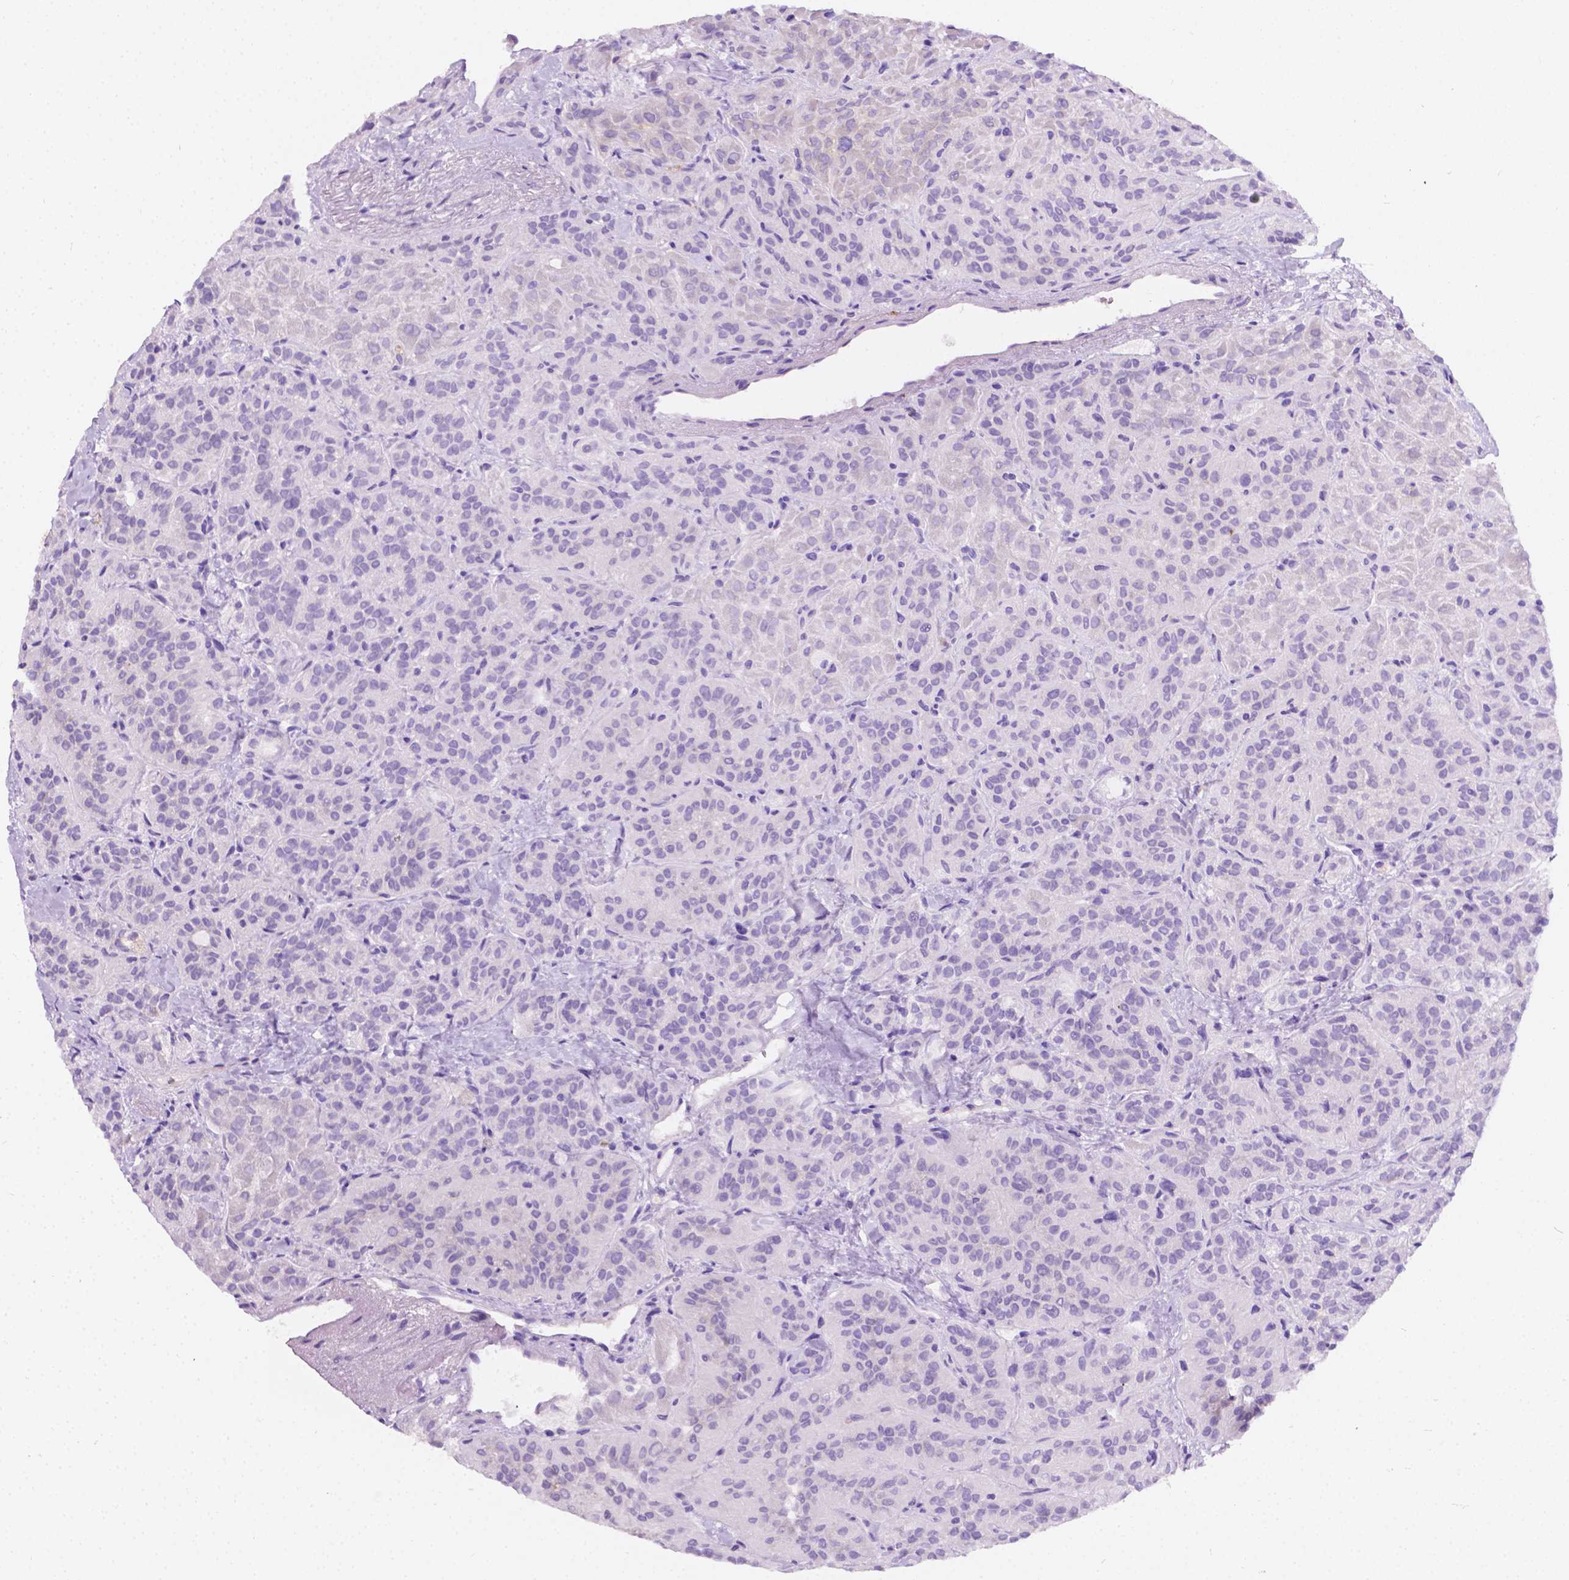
{"staining": {"intensity": "negative", "quantity": "none", "location": "none"}, "tissue": "thyroid cancer", "cell_type": "Tumor cells", "image_type": "cancer", "snomed": [{"axis": "morphology", "description": "Papillary adenocarcinoma, NOS"}, {"axis": "topography", "description": "Thyroid gland"}], "caption": "A high-resolution histopathology image shows IHC staining of thyroid cancer, which displays no significant expression in tumor cells. (DAB IHC with hematoxylin counter stain).", "gene": "GNAO1", "patient": {"sex": "female", "age": 45}}